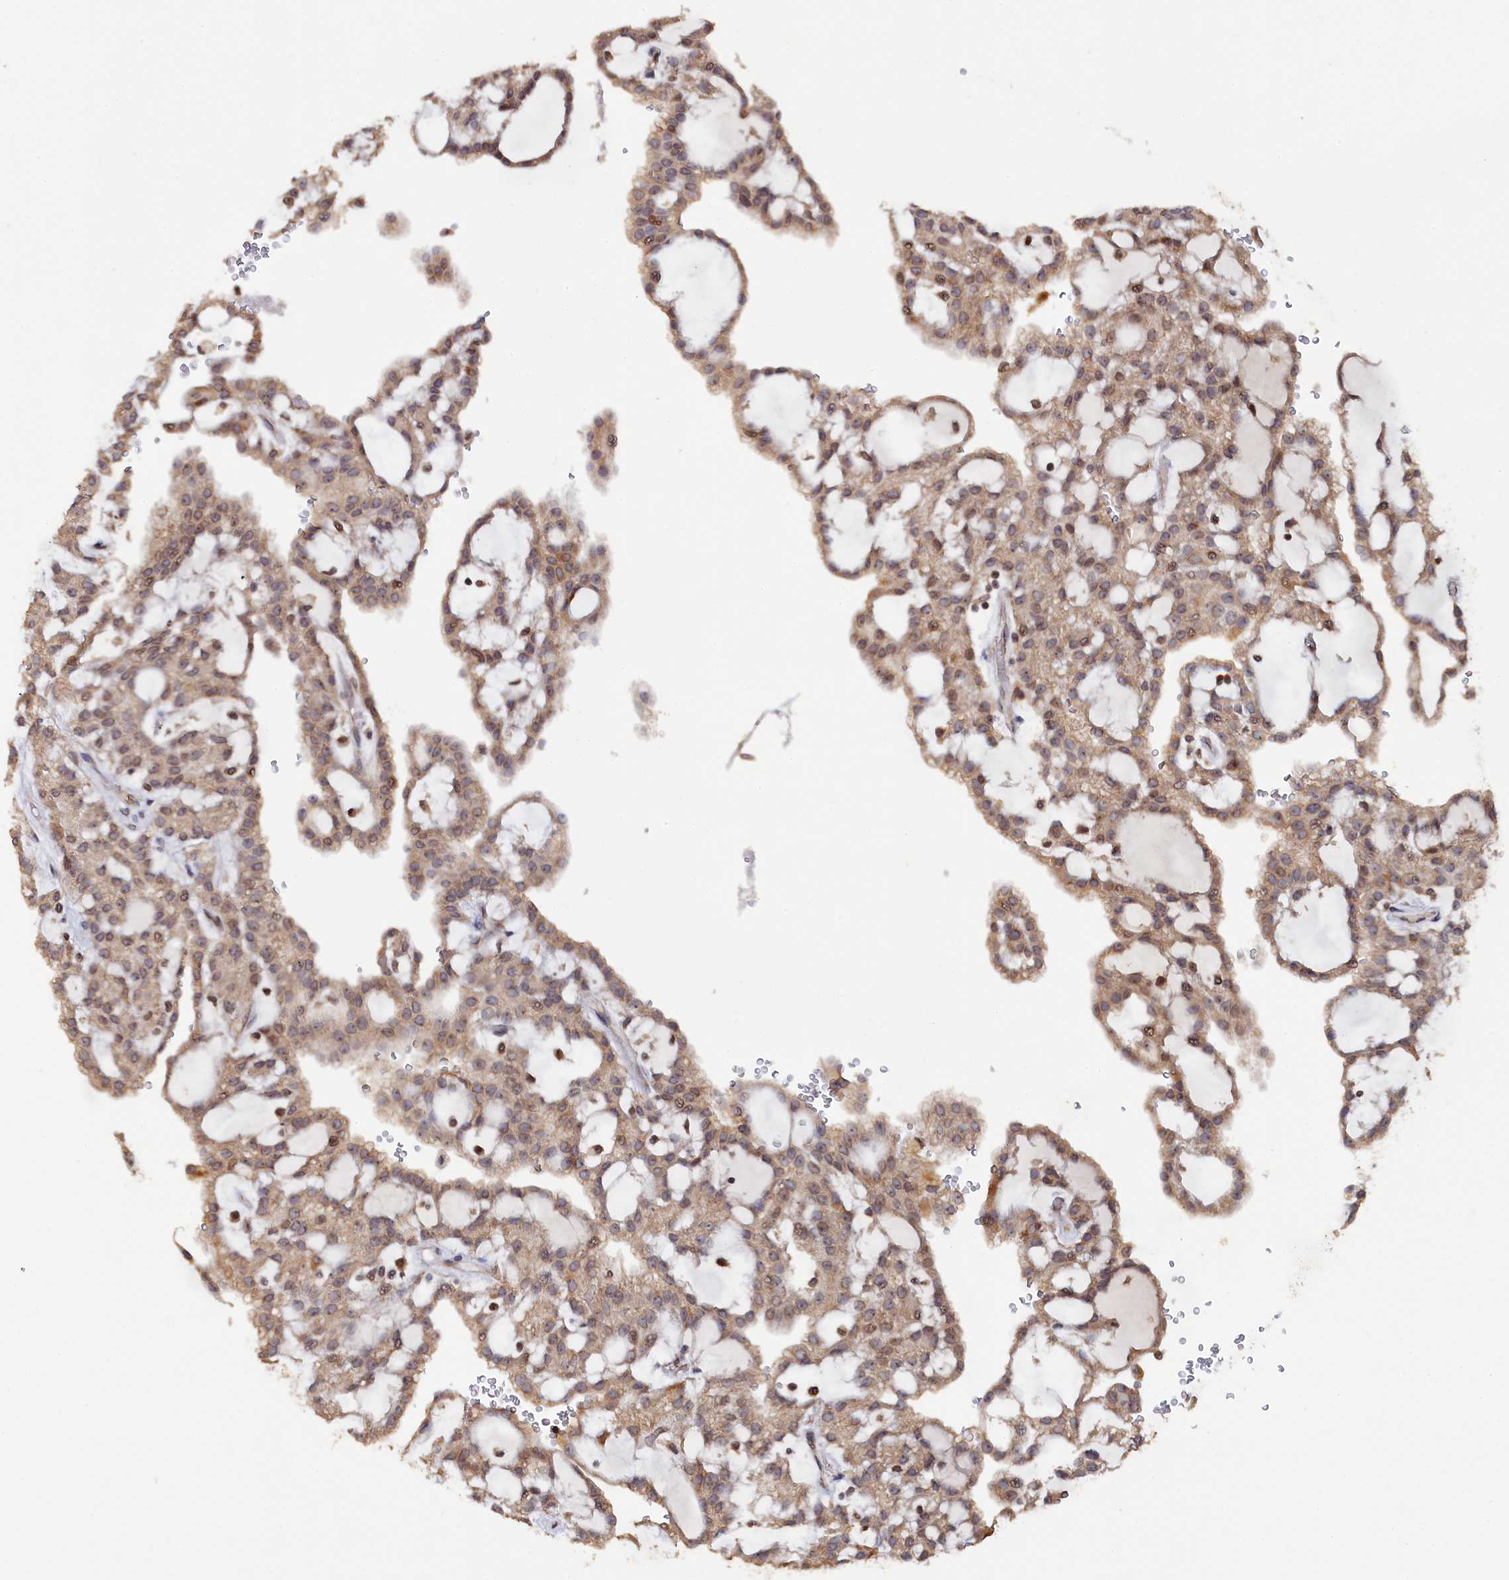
{"staining": {"intensity": "weak", "quantity": ">75%", "location": "cytoplasmic/membranous,nuclear"}, "tissue": "renal cancer", "cell_type": "Tumor cells", "image_type": "cancer", "snomed": [{"axis": "morphology", "description": "Adenocarcinoma, NOS"}, {"axis": "topography", "description": "Kidney"}], "caption": "Approximately >75% of tumor cells in adenocarcinoma (renal) reveal weak cytoplasmic/membranous and nuclear protein staining as visualized by brown immunohistochemical staining.", "gene": "ANKEF1", "patient": {"sex": "male", "age": 63}}